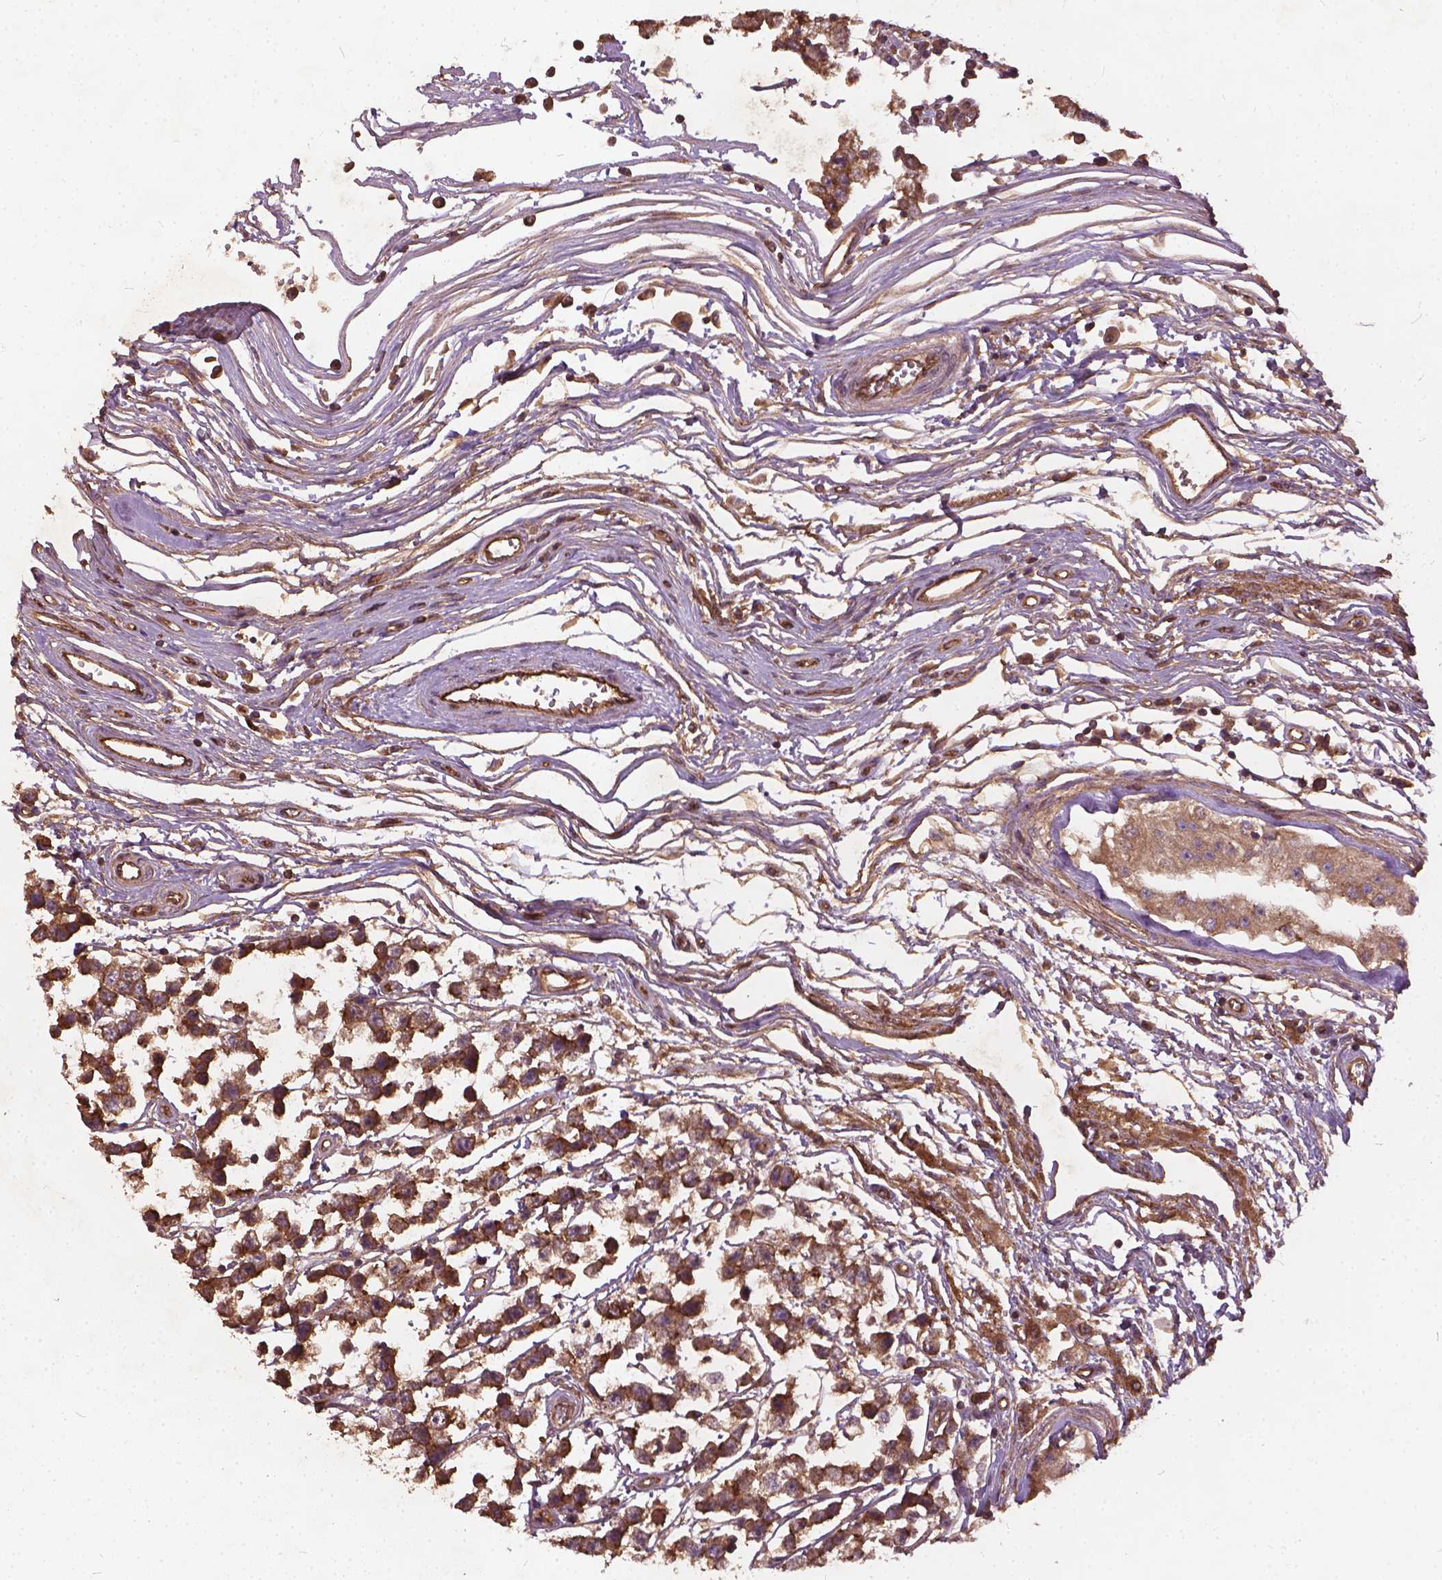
{"staining": {"intensity": "moderate", "quantity": ">75%", "location": "cytoplasmic/membranous"}, "tissue": "testis cancer", "cell_type": "Tumor cells", "image_type": "cancer", "snomed": [{"axis": "morphology", "description": "Seminoma, NOS"}, {"axis": "topography", "description": "Testis"}], "caption": "Immunohistochemistry (IHC) (DAB (3,3'-diaminobenzidine)) staining of human testis seminoma exhibits moderate cytoplasmic/membranous protein expression in approximately >75% of tumor cells. Using DAB (brown) and hematoxylin (blue) stains, captured at high magnification using brightfield microscopy.", "gene": "UBXN2A", "patient": {"sex": "male", "age": 34}}